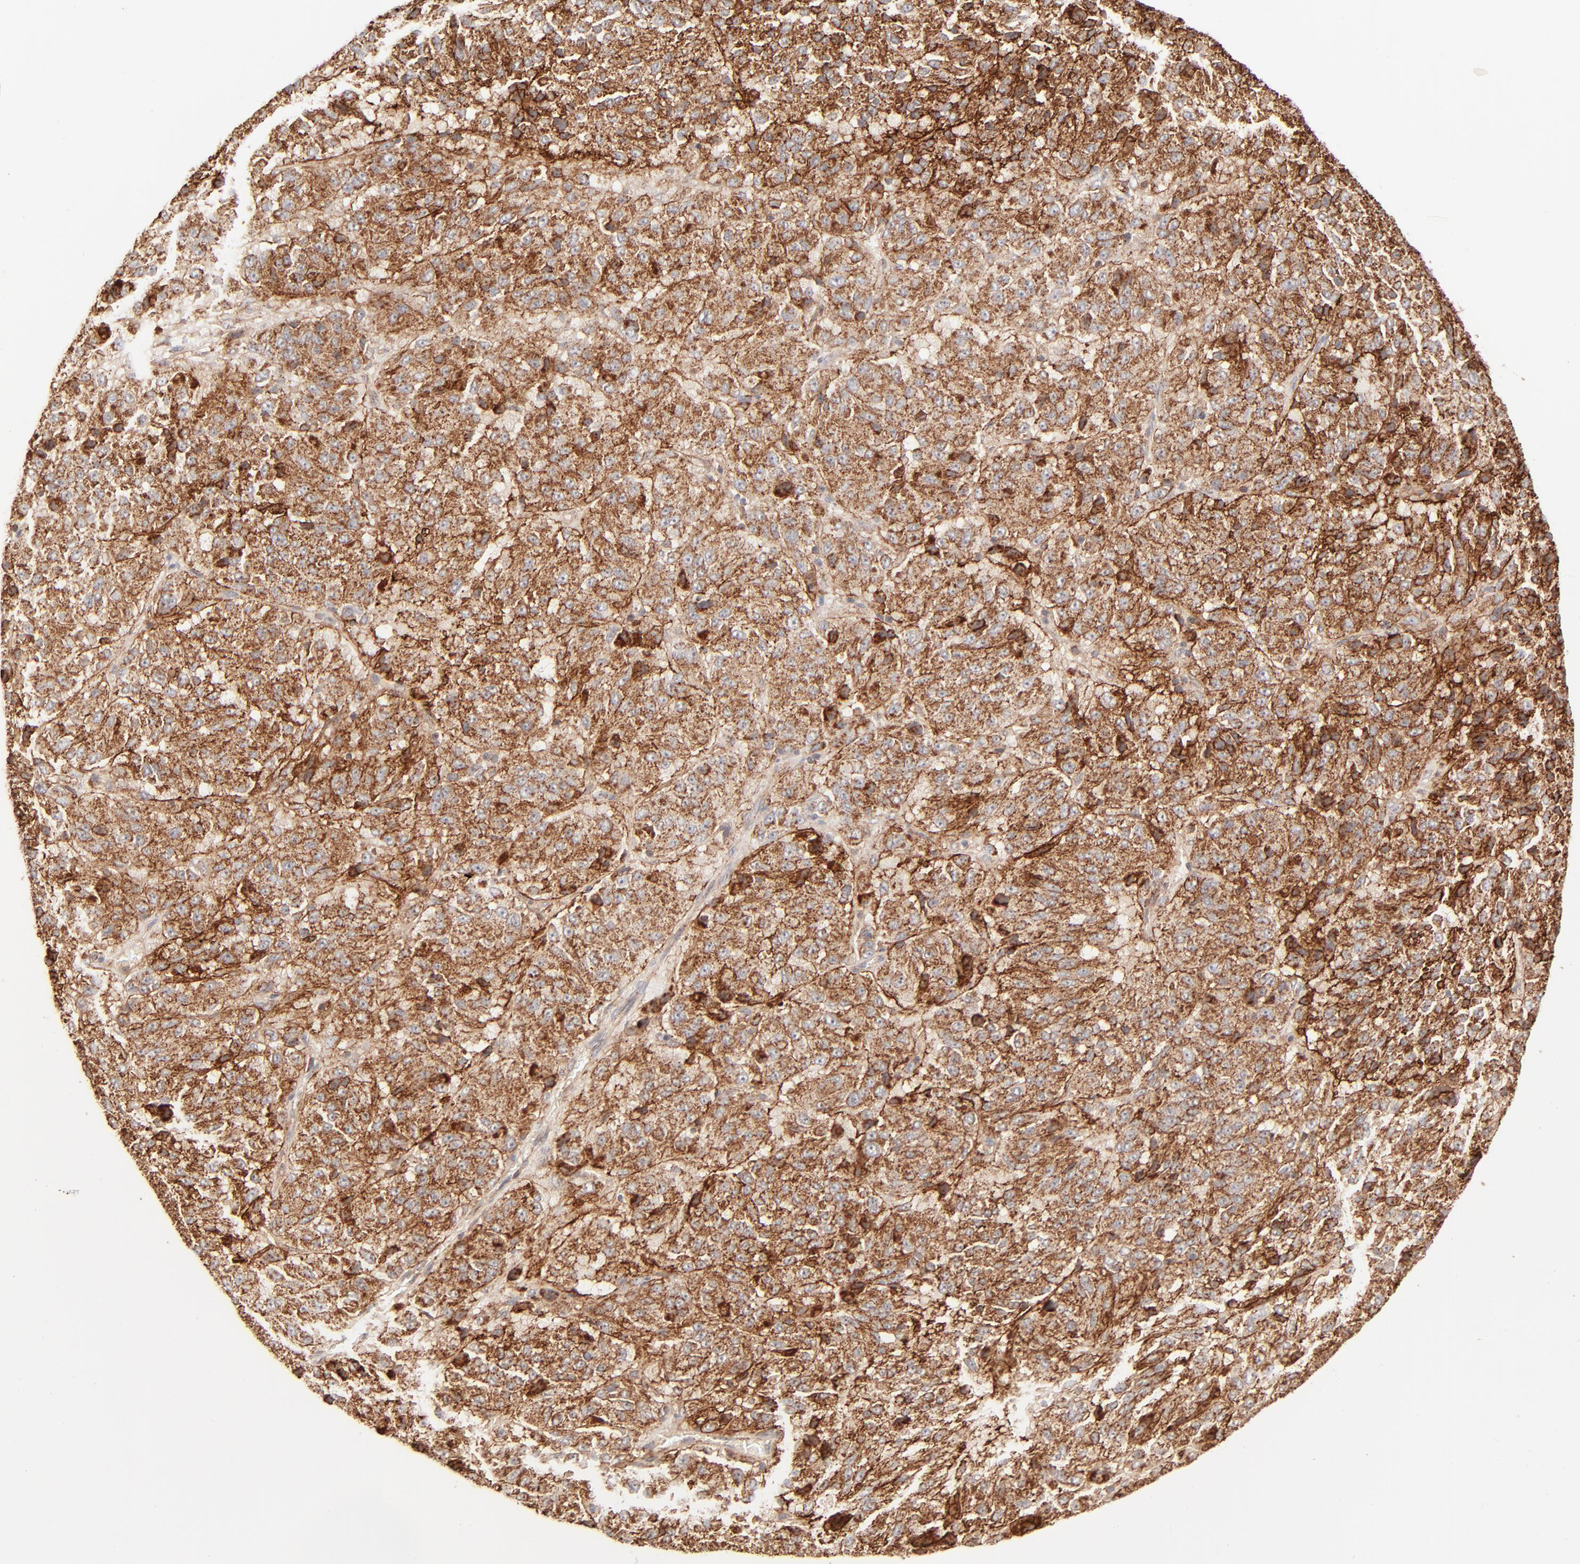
{"staining": {"intensity": "moderate", "quantity": ">75%", "location": "cytoplasmic/membranous"}, "tissue": "melanoma", "cell_type": "Tumor cells", "image_type": "cancer", "snomed": [{"axis": "morphology", "description": "Malignant melanoma, Metastatic site"}, {"axis": "topography", "description": "Lung"}], "caption": "Moderate cytoplasmic/membranous protein expression is present in about >75% of tumor cells in melanoma. Nuclei are stained in blue.", "gene": "CSPG4", "patient": {"sex": "male", "age": 64}}